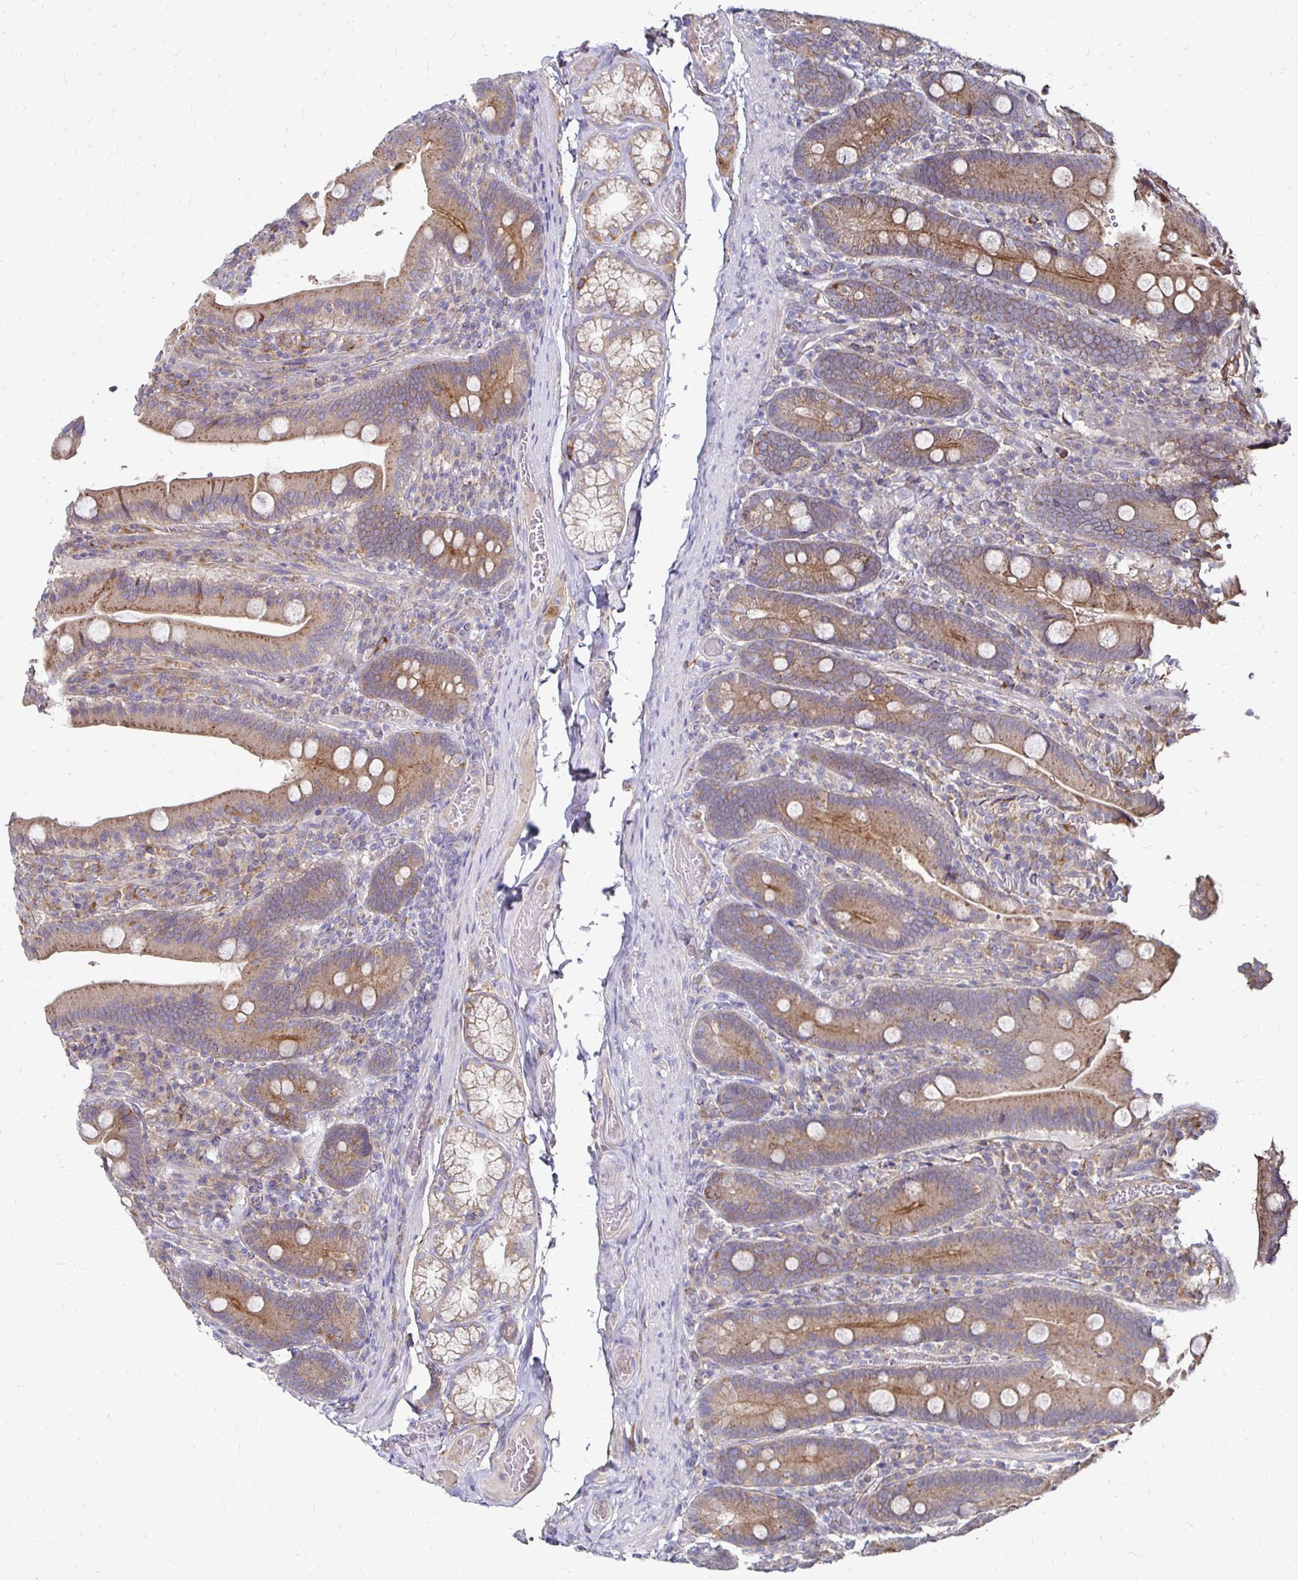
{"staining": {"intensity": "moderate", "quantity": ">75%", "location": "cytoplasmic/membranous"}, "tissue": "duodenum", "cell_type": "Glandular cells", "image_type": "normal", "snomed": [{"axis": "morphology", "description": "Normal tissue, NOS"}, {"axis": "topography", "description": "Duodenum"}], "caption": "Brown immunohistochemical staining in normal duodenum shows moderate cytoplasmic/membranous staining in about >75% of glandular cells. The protein is shown in brown color, while the nuclei are stained blue.", "gene": "NCSTN", "patient": {"sex": "female", "age": 62}}